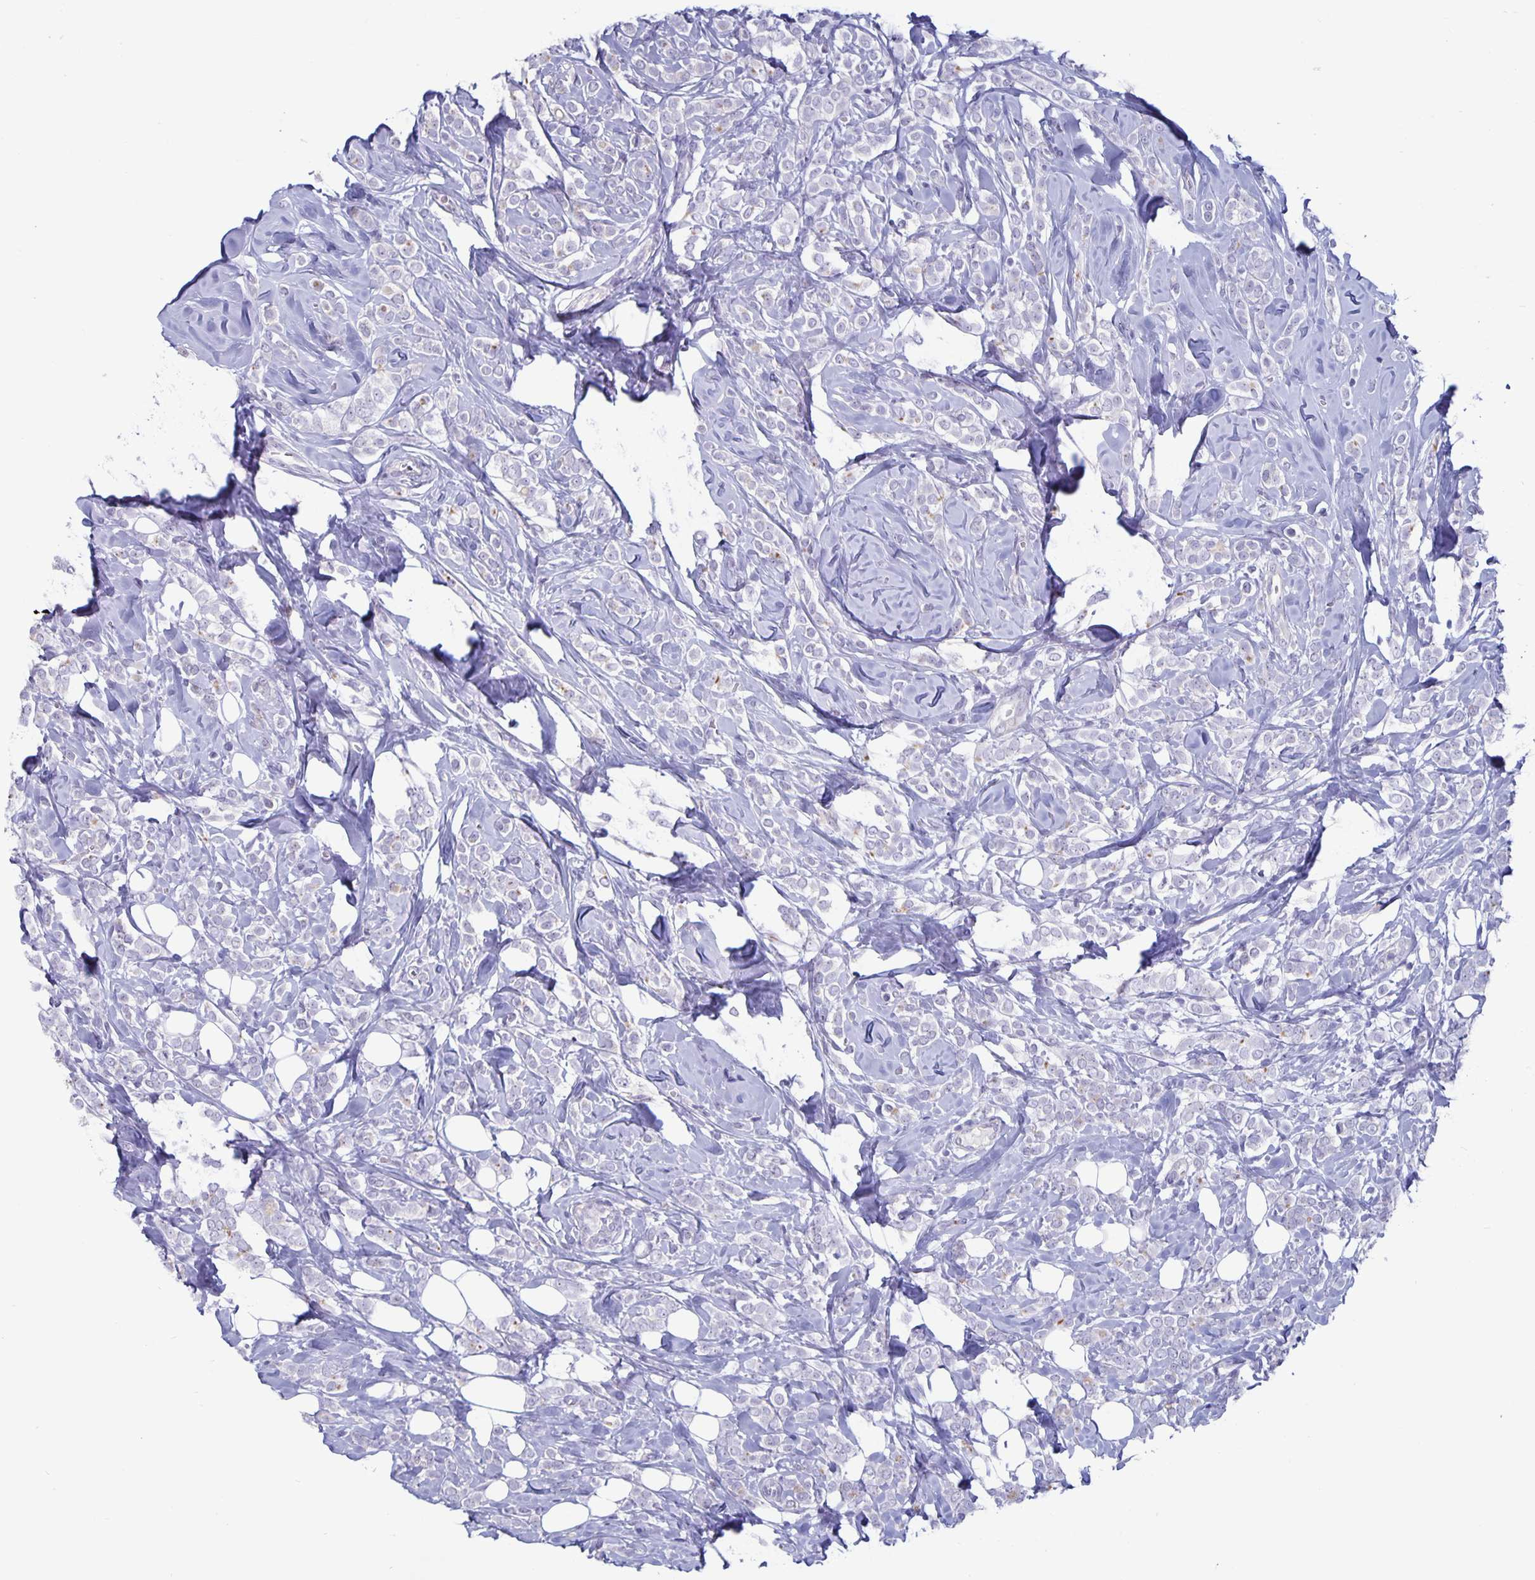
{"staining": {"intensity": "negative", "quantity": "none", "location": "none"}, "tissue": "breast cancer", "cell_type": "Tumor cells", "image_type": "cancer", "snomed": [{"axis": "morphology", "description": "Lobular carcinoma"}, {"axis": "topography", "description": "Breast"}], "caption": "There is no significant staining in tumor cells of breast cancer. Brightfield microscopy of immunohistochemistry (IHC) stained with DAB (brown) and hematoxylin (blue), captured at high magnification.", "gene": "PLCB3", "patient": {"sex": "female", "age": 49}}